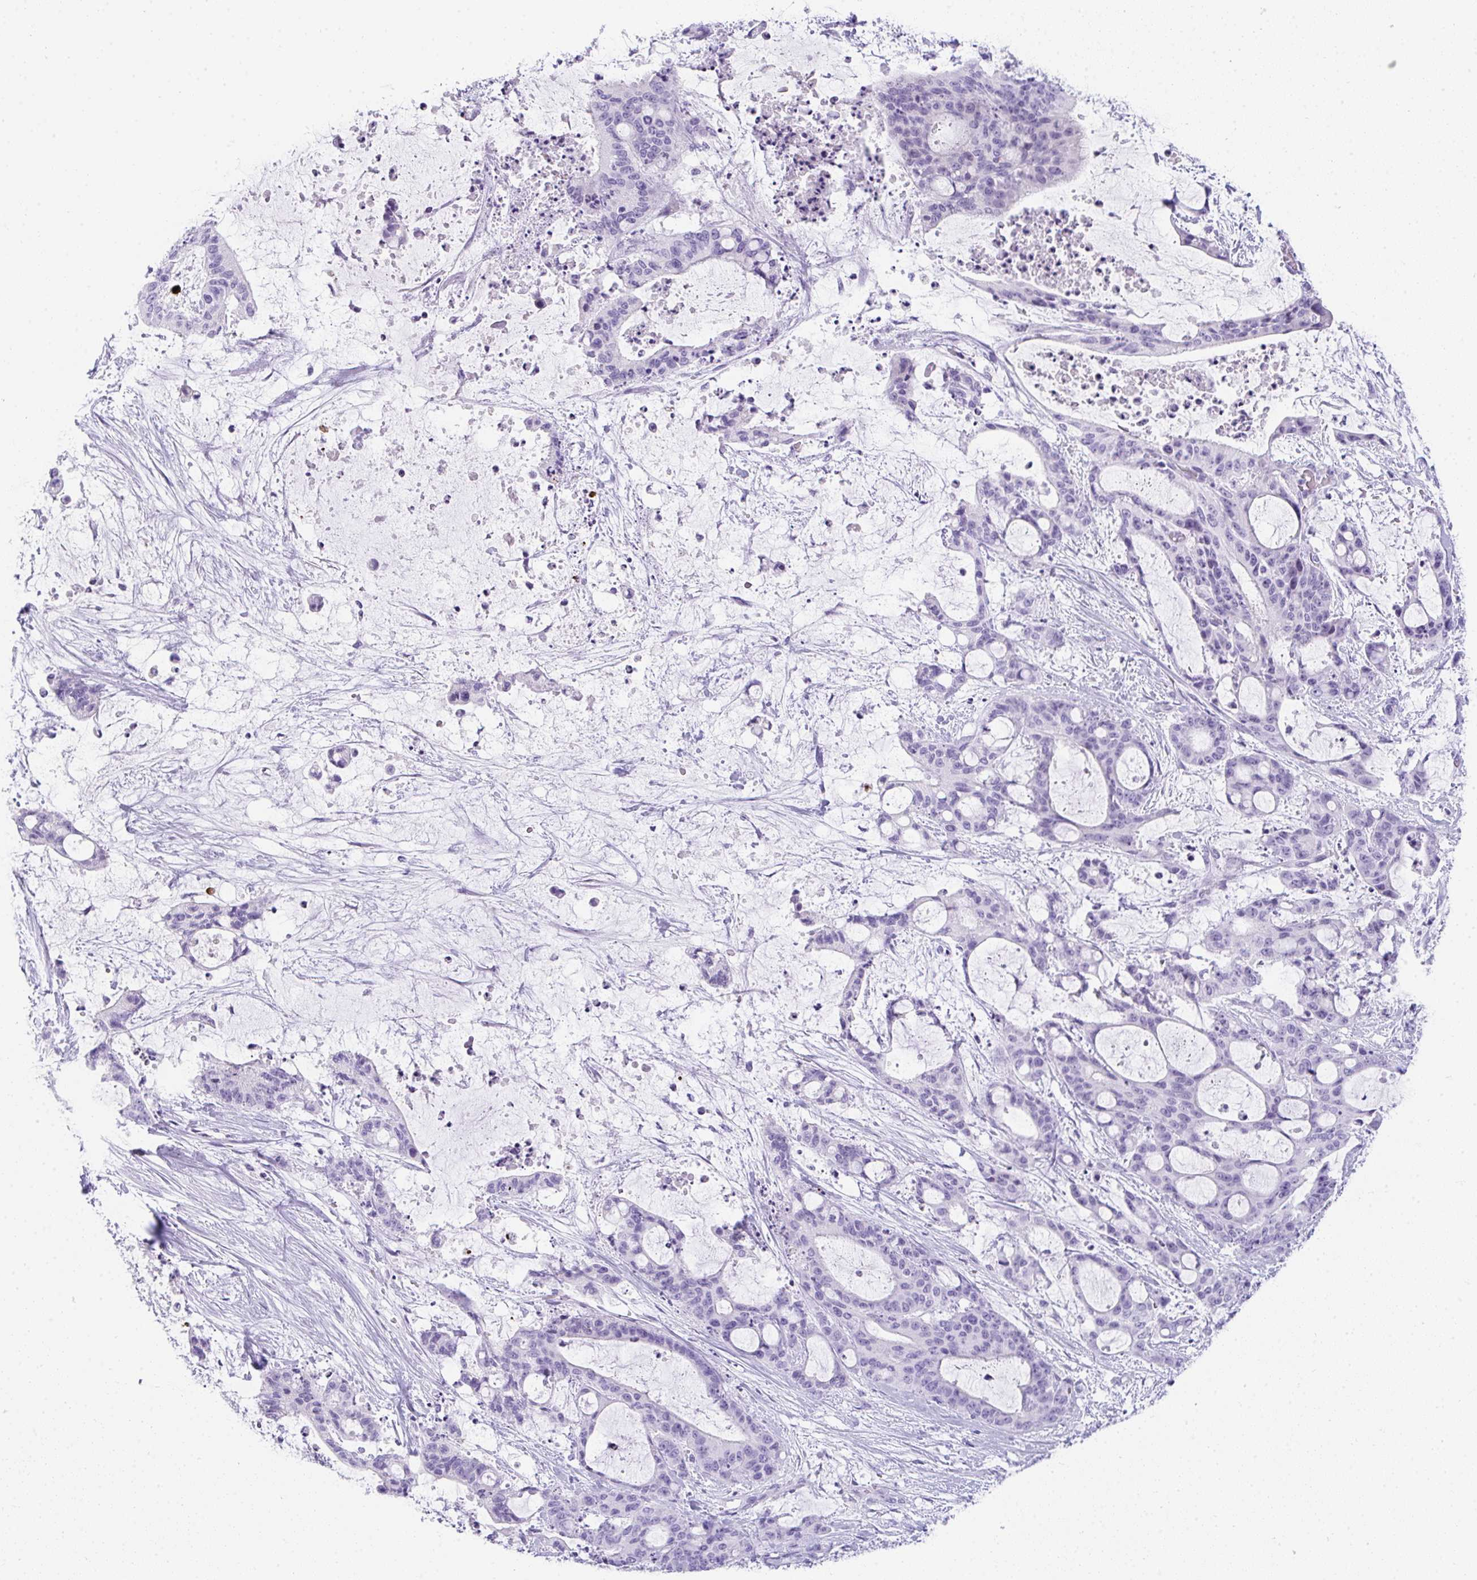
{"staining": {"intensity": "negative", "quantity": "none", "location": "none"}, "tissue": "liver cancer", "cell_type": "Tumor cells", "image_type": "cancer", "snomed": [{"axis": "morphology", "description": "Normal tissue, NOS"}, {"axis": "morphology", "description": "Cholangiocarcinoma"}, {"axis": "topography", "description": "Liver"}, {"axis": "topography", "description": "Peripheral nerve tissue"}], "caption": "Immunohistochemistry of liver cholangiocarcinoma displays no positivity in tumor cells.", "gene": "TTC30B", "patient": {"sex": "female", "age": 73}}